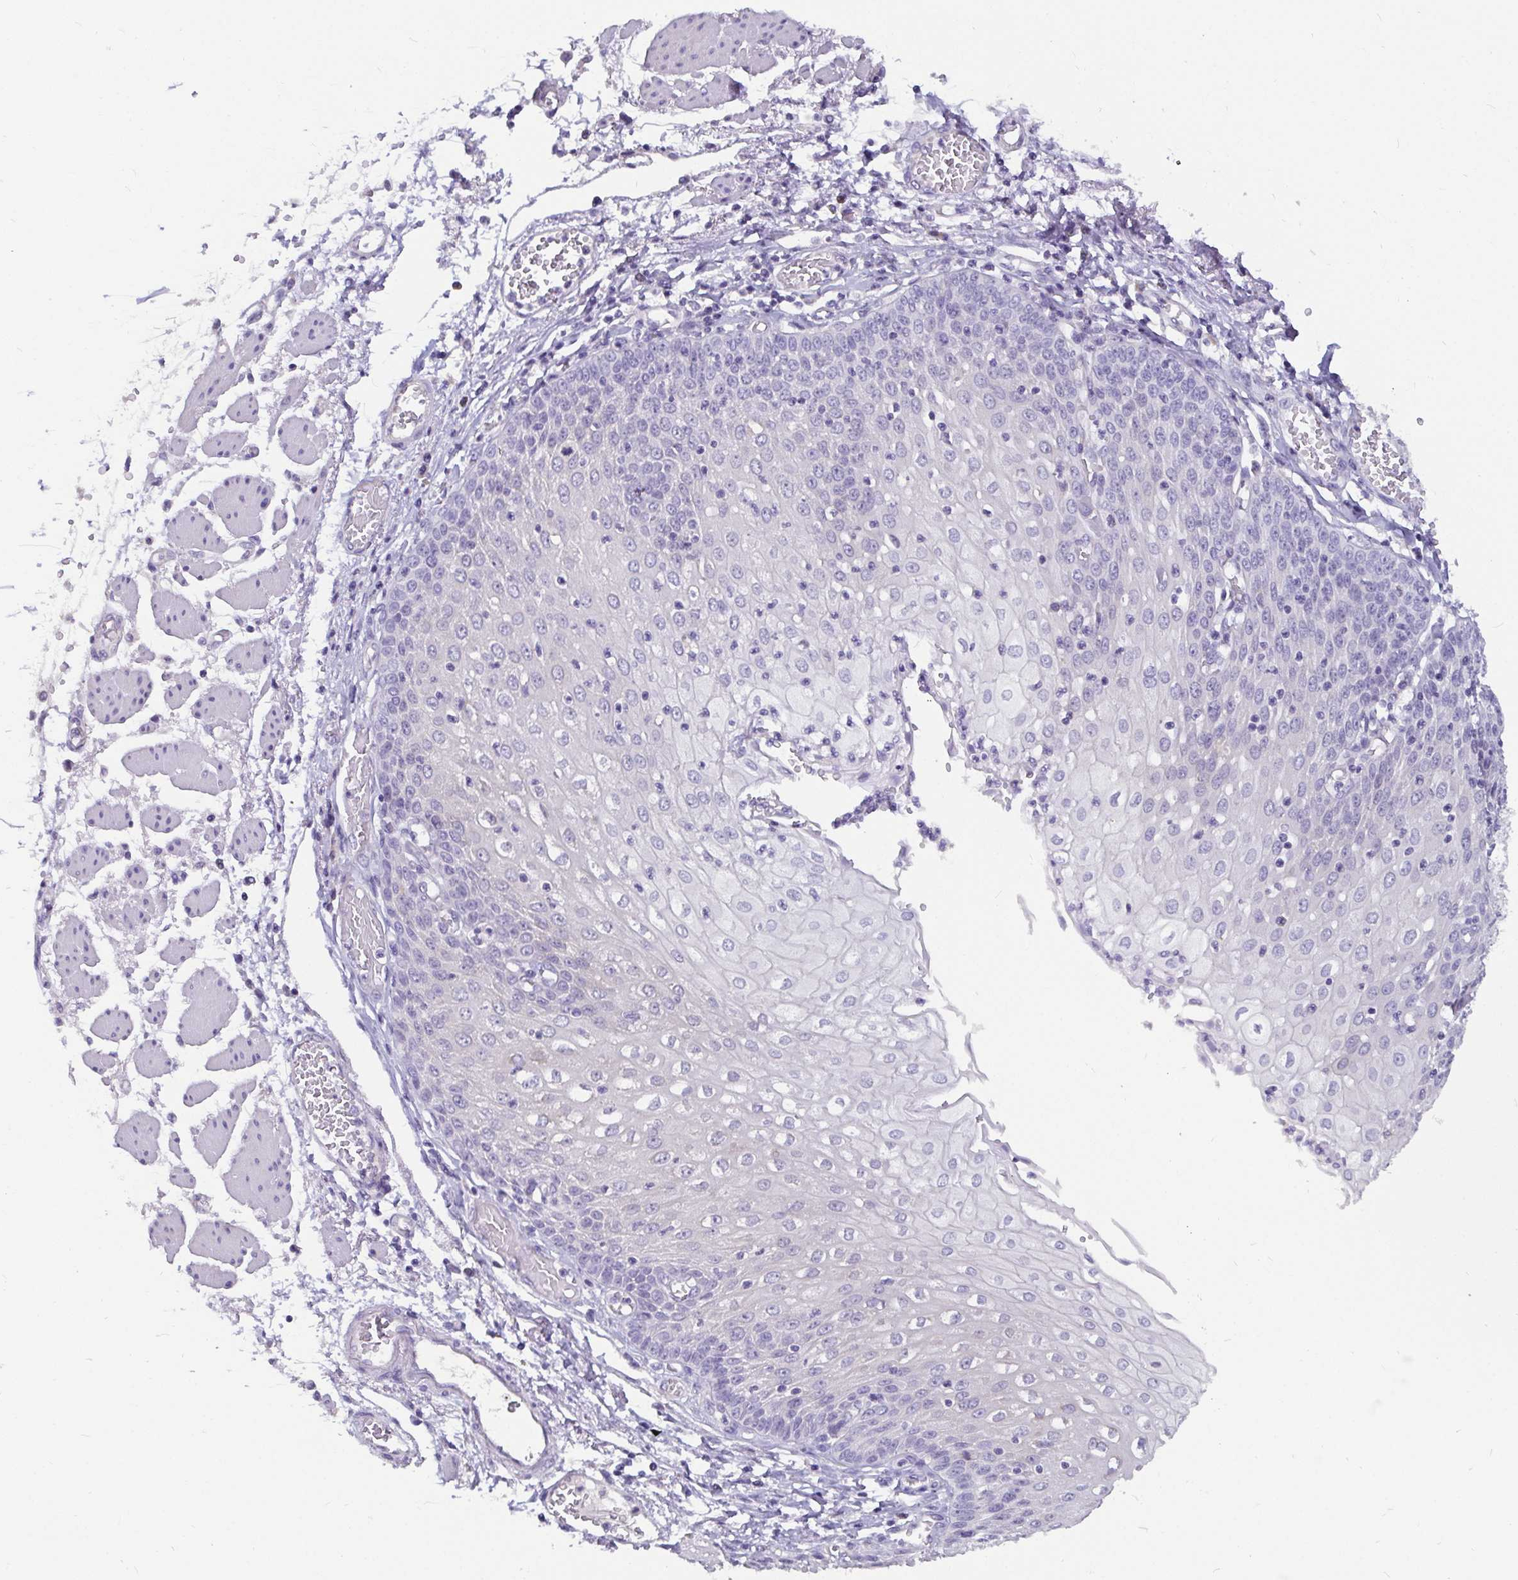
{"staining": {"intensity": "weak", "quantity": "<25%", "location": "cytoplasmic/membranous"}, "tissue": "esophagus", "cell_type": "Squamous epithelial cells", "image_type": "normal", "snomed": [{"axis": "morphology", "description": "Normal tissue, NOS"}, {"axis": "morphology", "description": "Adenocarcinoma, NOS"}, {"axis": "topography", "description": "Esophagus"}], "caption": "DAB (3,3'-diaminobenzidine) immunohistochemical staining of benign esophagus displays no significant staining in squamous epithelial cells.", "gene": "ADAMTS6", "patient": {"sex": "male", "age": 81}}